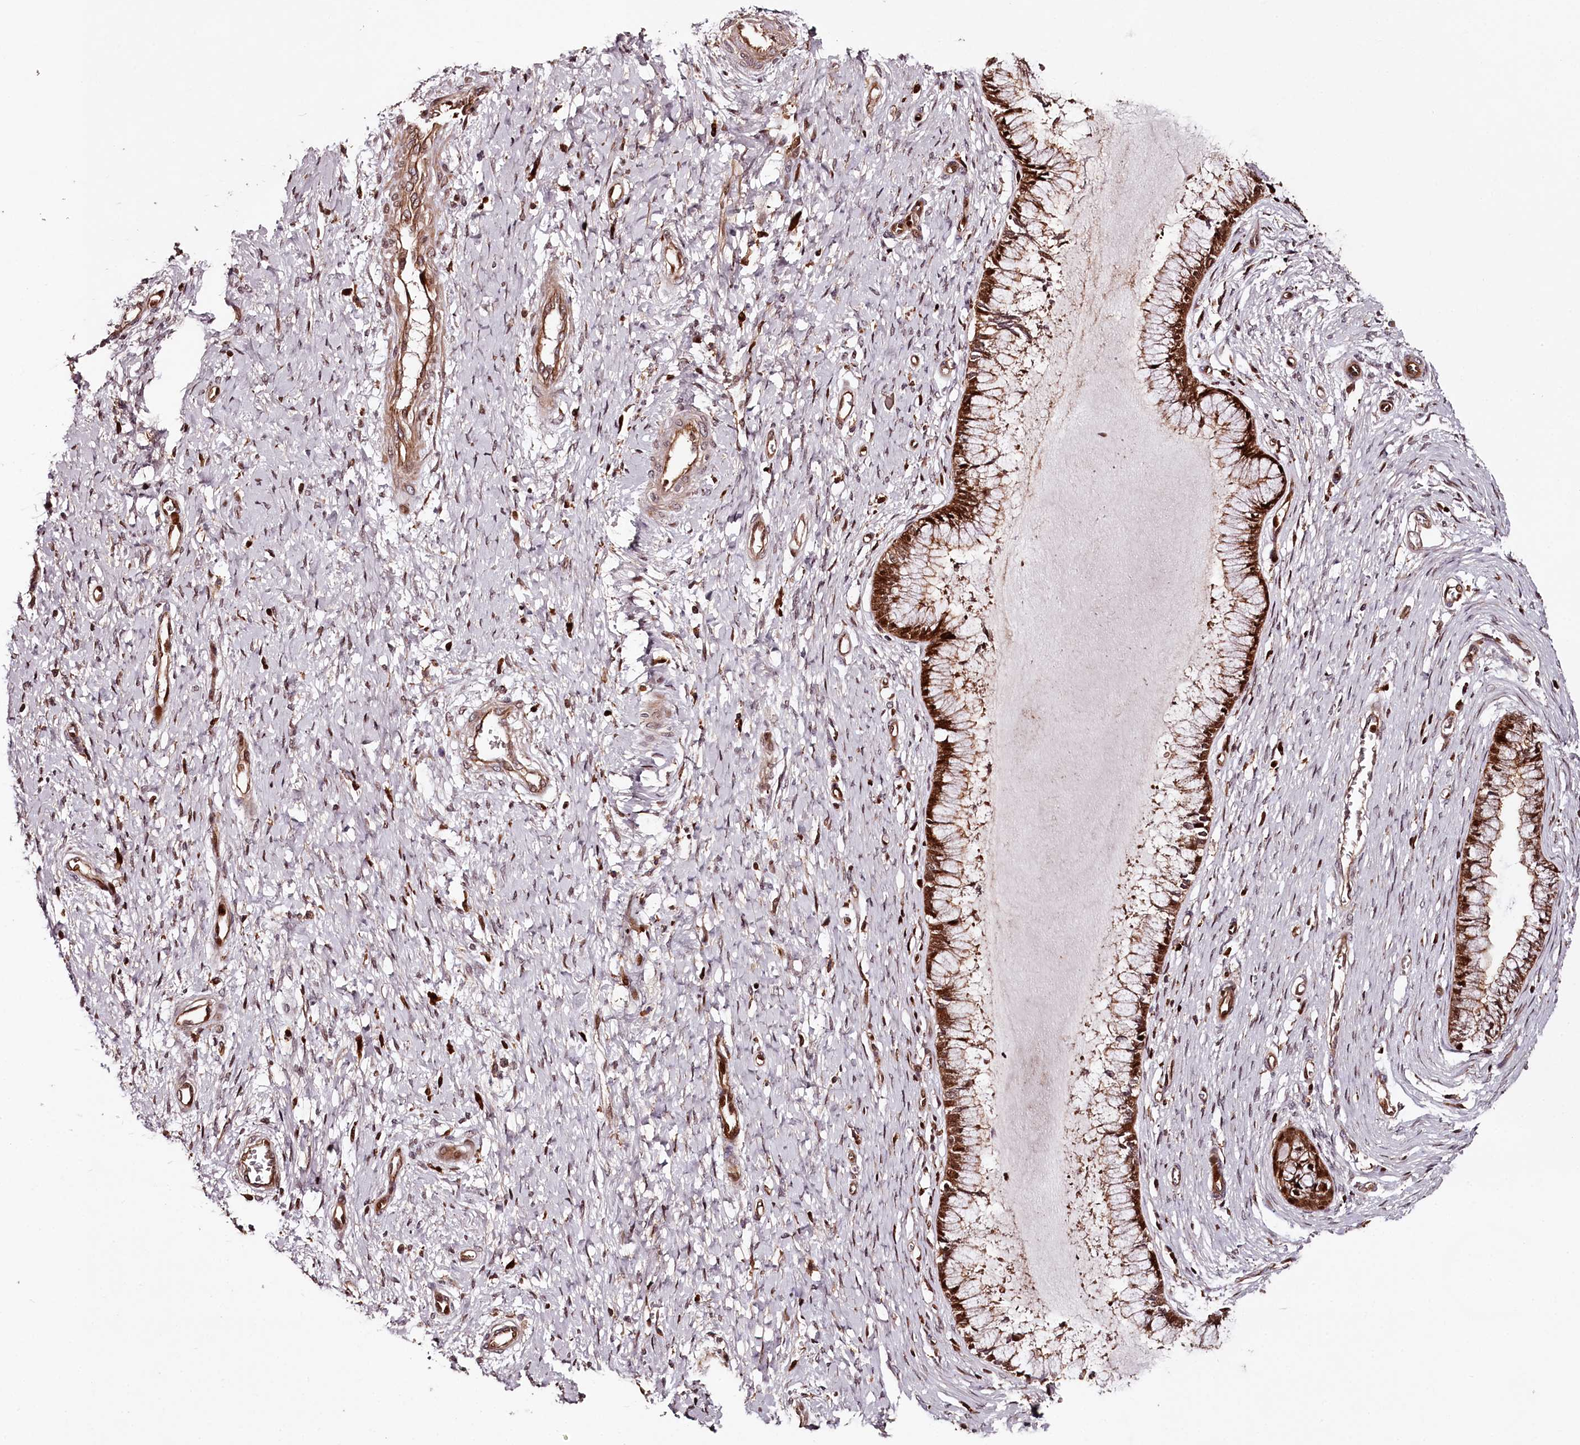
{"staining": {"intensity": "strong", "quantity": ">75%", "location": "cytoplasmic/membranous,nuclear"}, "tissue": "cervix", "cell_type": "Glandular cells", "image_type": "normal", "snomed": [{"axis": "morphology", "description": "Normal tissue, NOS"}, {"axis": "topography", "description": "Cervix"}], "caption": "Glandular cells demonstrate high levels of strong cytoplasmic/membranous,nuclear expression in approximately >75% of cells in benign cervix.", "gene": "KIF14", "patient": {"sex": "female", "age": 55}}